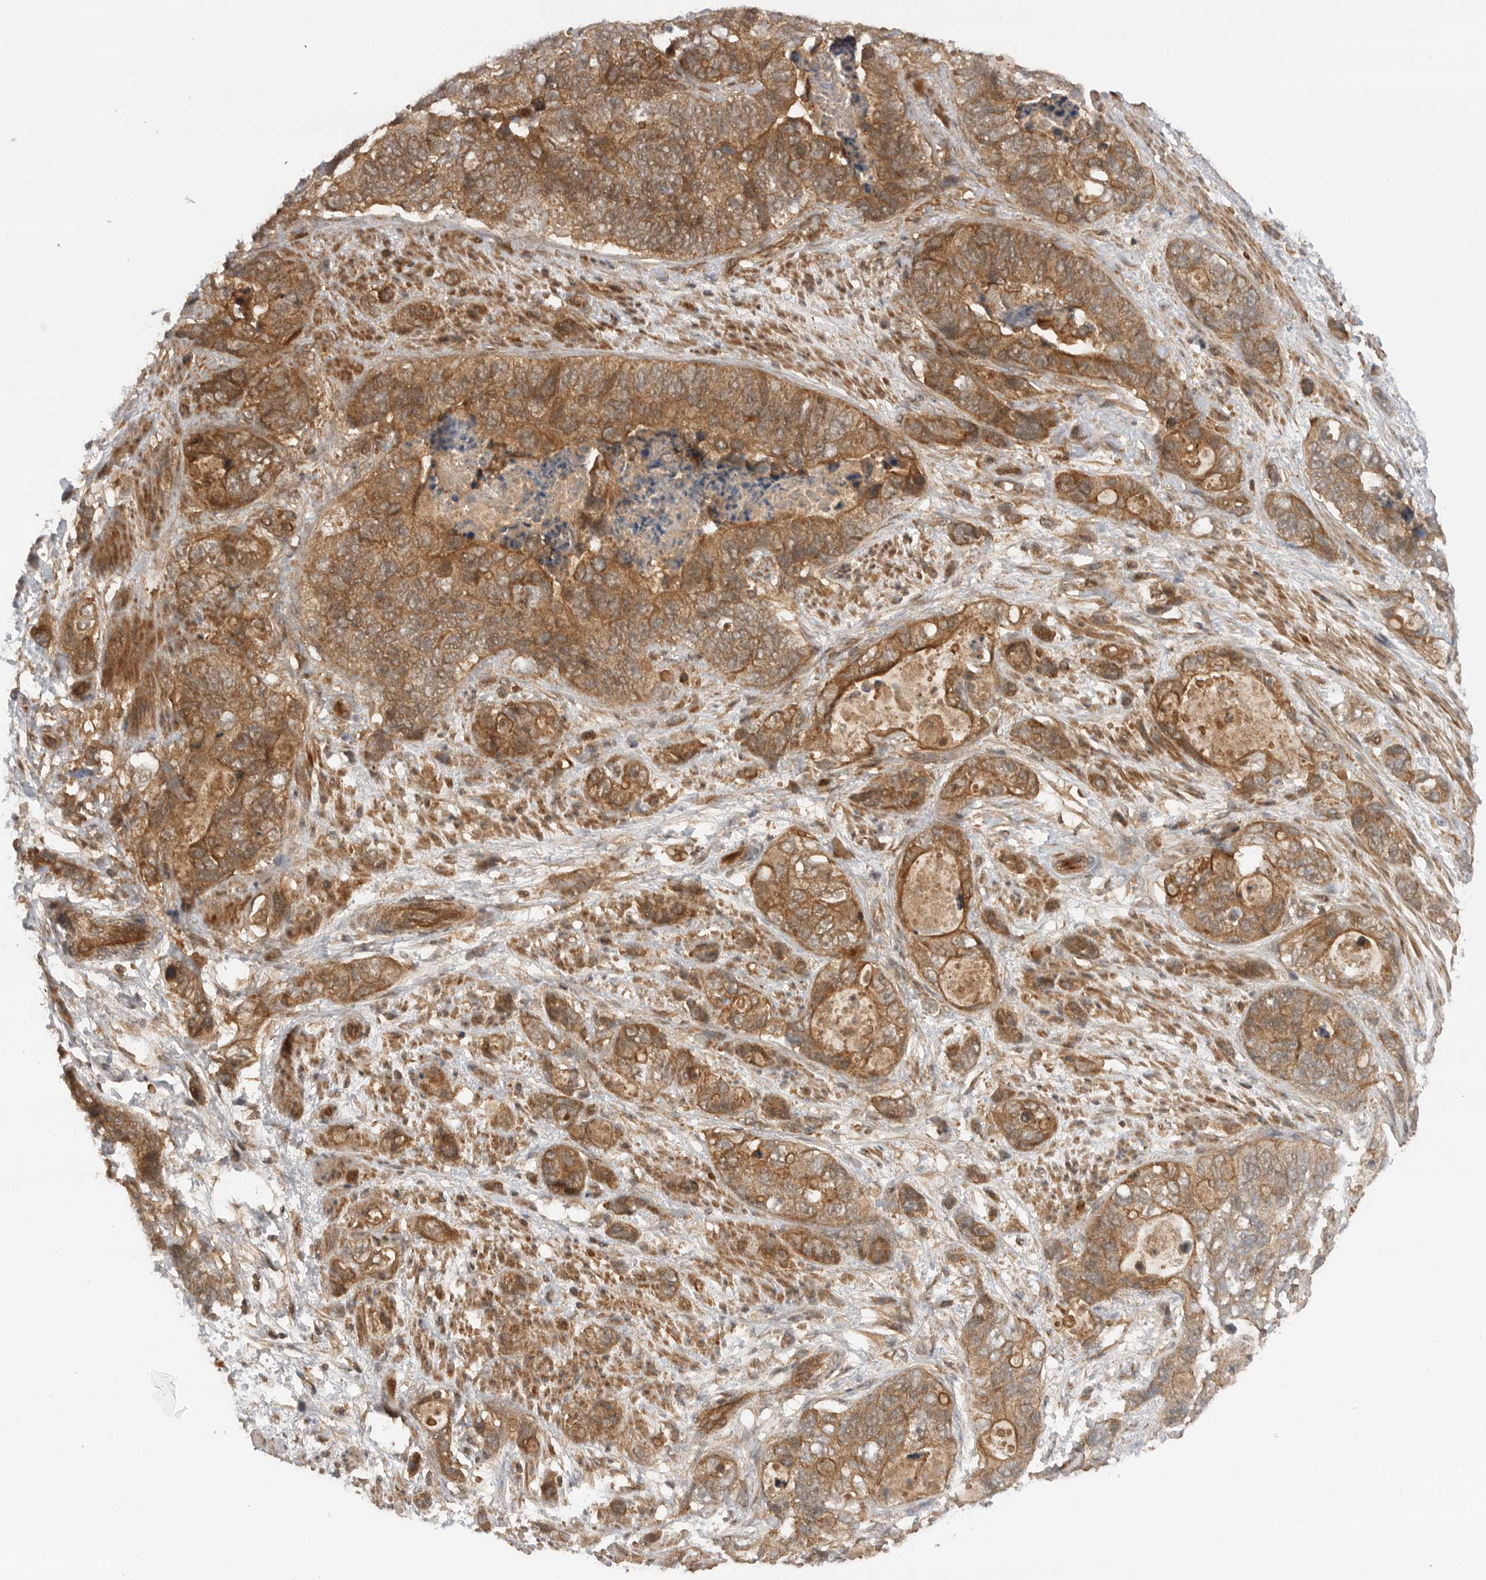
{"staining": {"intensity": "moderate", "quantity": ">75%", "location": "cytoplasmic/membranous"}, "tissue": "stomach cancer", "cell_type": "Tumor cells", "image_type": "cancer", "snomed": [{"axis": "morphology", "description": "Normal tissue, NOS"}, {"axis": "morphology", "description": "Adenocarcinoma, NOS"}, {"axis": "topography", "description": "Stomach"}], "caption": "Stomach cancer (adenocarcinoma) was stained to show a protein in brown. There is medium levels of moderate cytoplasmic/membranous positivity in about >75% of tumor cells.", "gene": "PRDX4", "patient": {"sex": "female", "age": 89}}